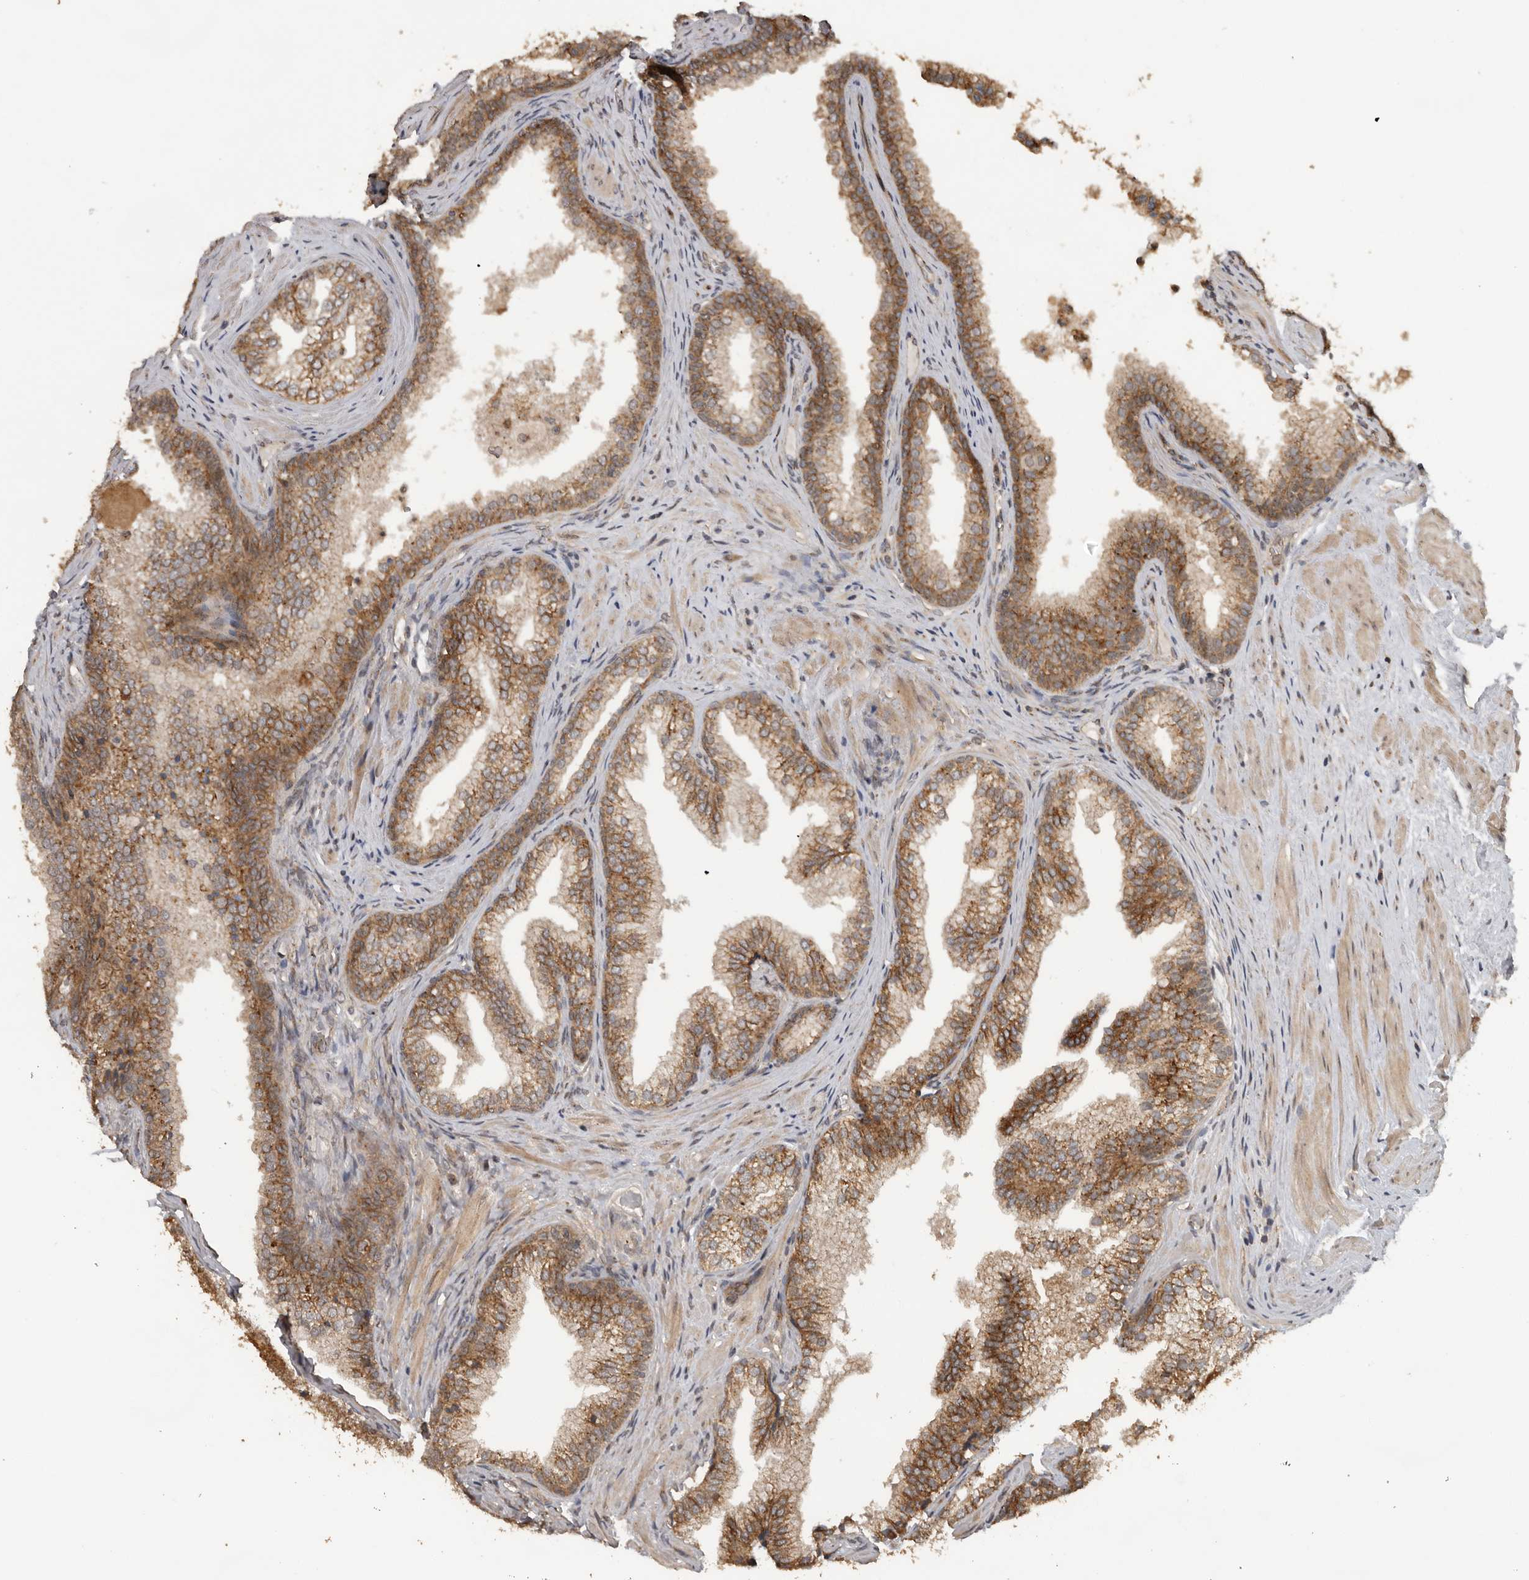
{"staining": {"intensity": "moderate", "quantity": ">75%", "location": "cytoplasmic/membranous"}, "tissue": "prostate", "cell_type": "Glandular cells", "image_type": "normal", "snomed": [{"axis": "morphology", "description": "Normal tissue, NOS"}, {"axis": "topography", "description": "Prostate"}], "caption": "A medium amount of moderate cytoplasmic/membranous staining is seen in about >75% of glandular cells in unremarkable prostate.", "gene": "CEP350", "patient": {"sex": "male", "age": 76}}